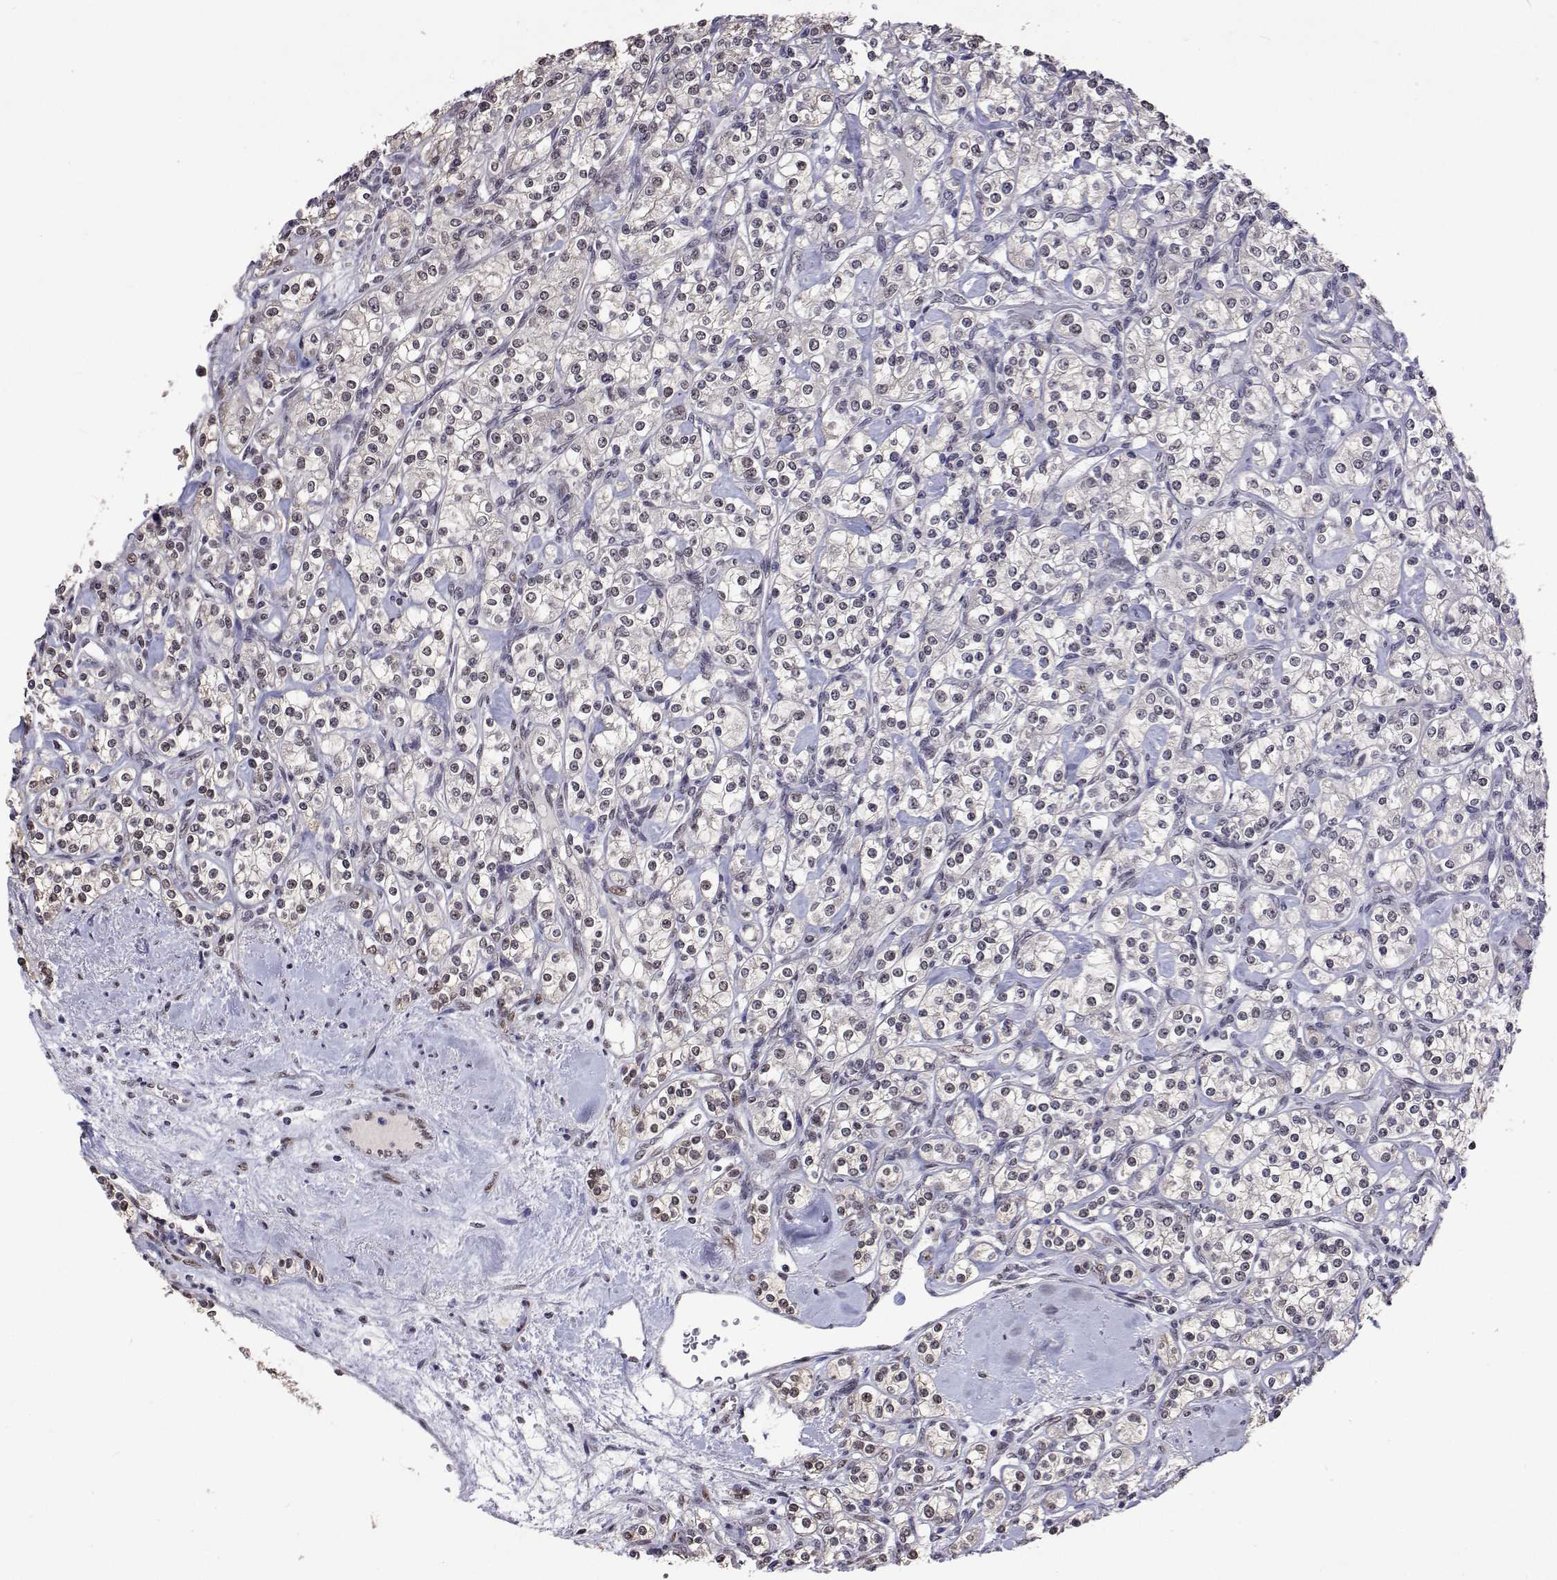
{"staining": {"intensity": "weak", "quantity": "<25%", "location": "nuclear"}, "tissue": "renal cancer", "cell_type": "Tumor cells", "image_type": "cancer", "snomed": [{"axis": "morphology", "description": "Adenocarcinoma, NOS"}, {"axis": "topography", "description": "Kidney"}], "caption": "A histopathology image of renal cancer (adenocarcinoma) stained for a protein displays no brown staining in tumor cells.", "gene": "HNRNPA0", "patient": {"sex": "male", "age": 77}}